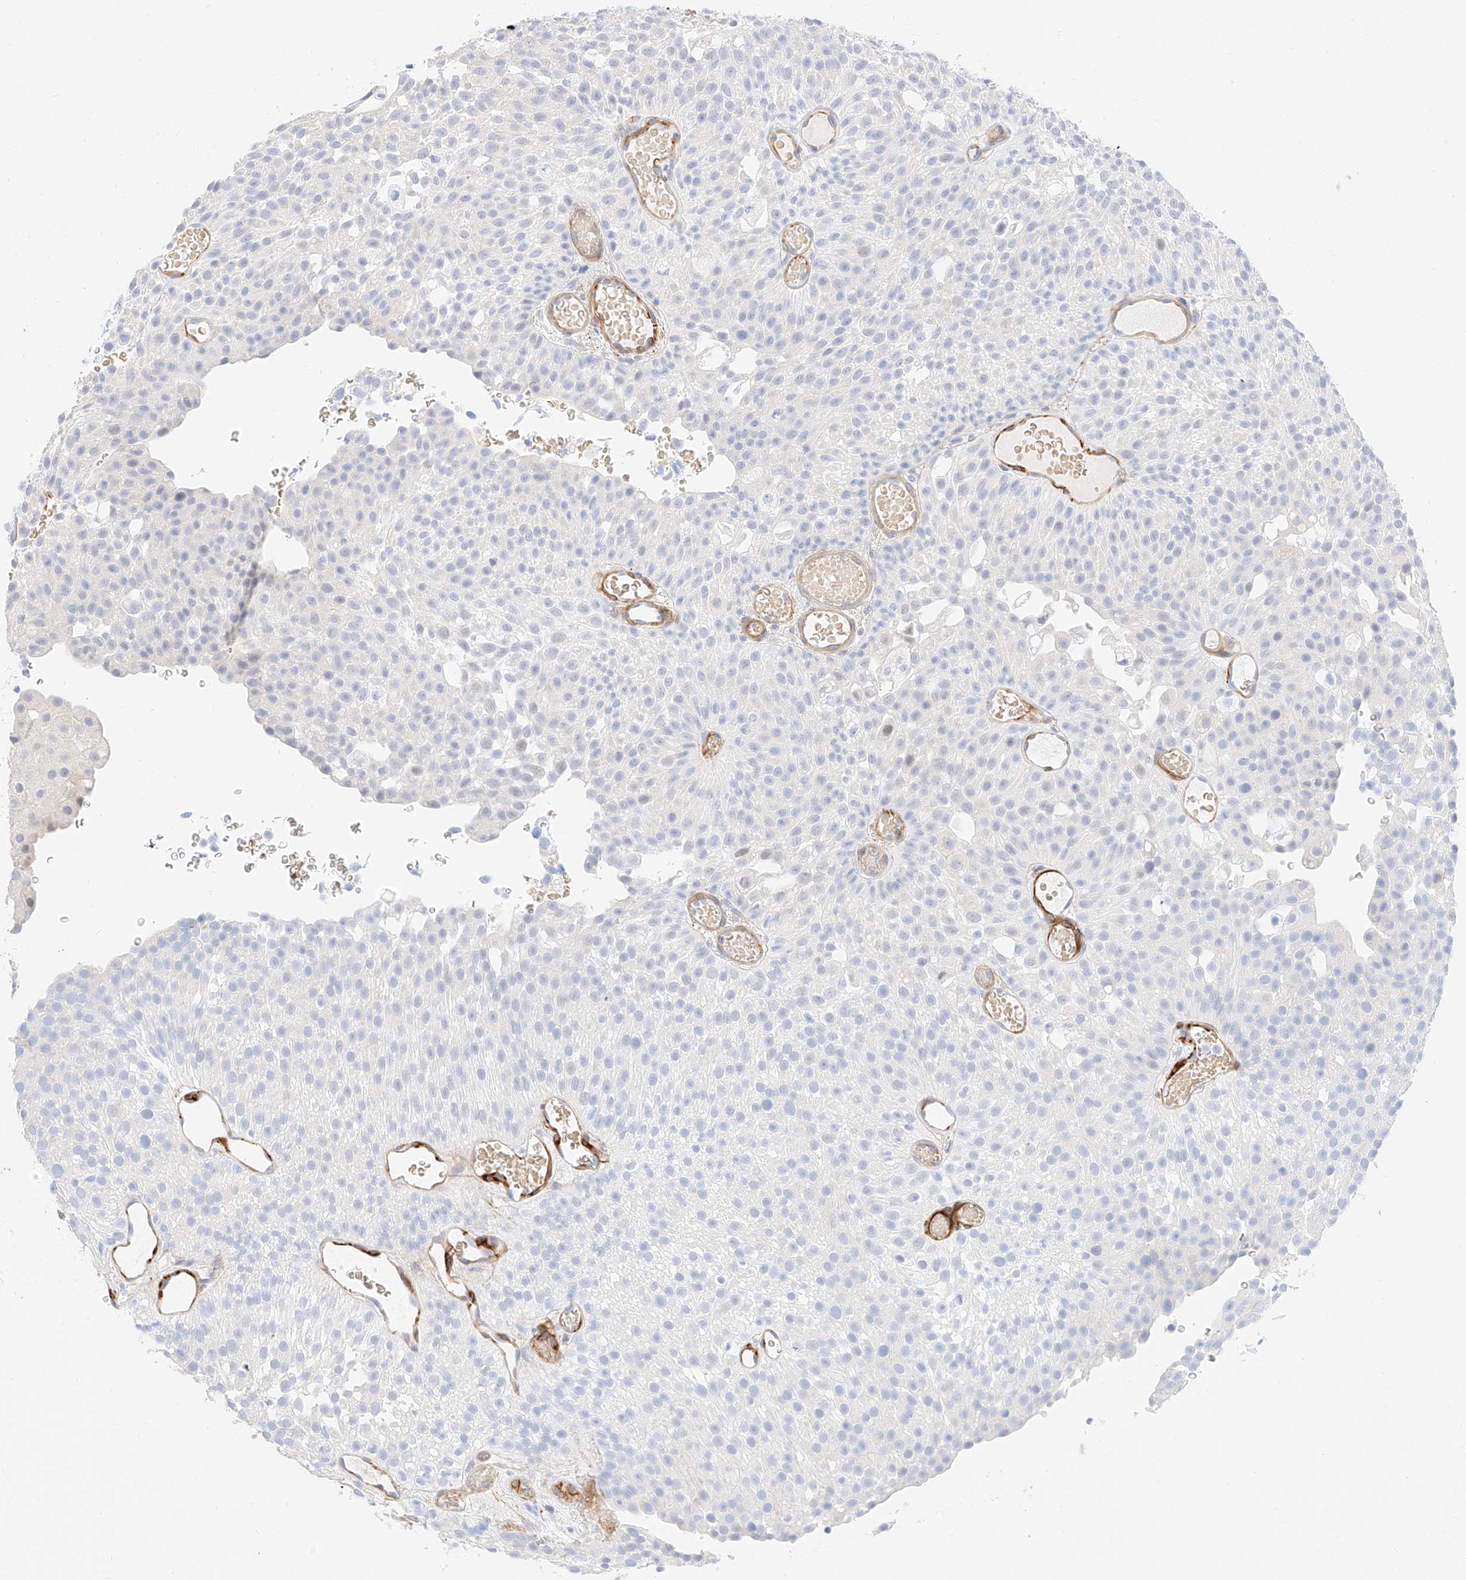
{"staining": {"intensity": "negative", "quantity": "none", "location": "none"}, "tissue": "urothelial cancer", "cell_type": "Tumor cells", "image_type": "cancer", "snomed": [{"axis": "morphology", "description": "Urothelial carcinoma, Low grade"}, {"axis": "topography", "description": "Urinary bladder"}], "caption": "The IHC image has no significant positivity in tumor cells of low-grade urothelial carcinoma tissue.", "gene": "CDCP2", "patient": {"sex": "male", "age": 78}}